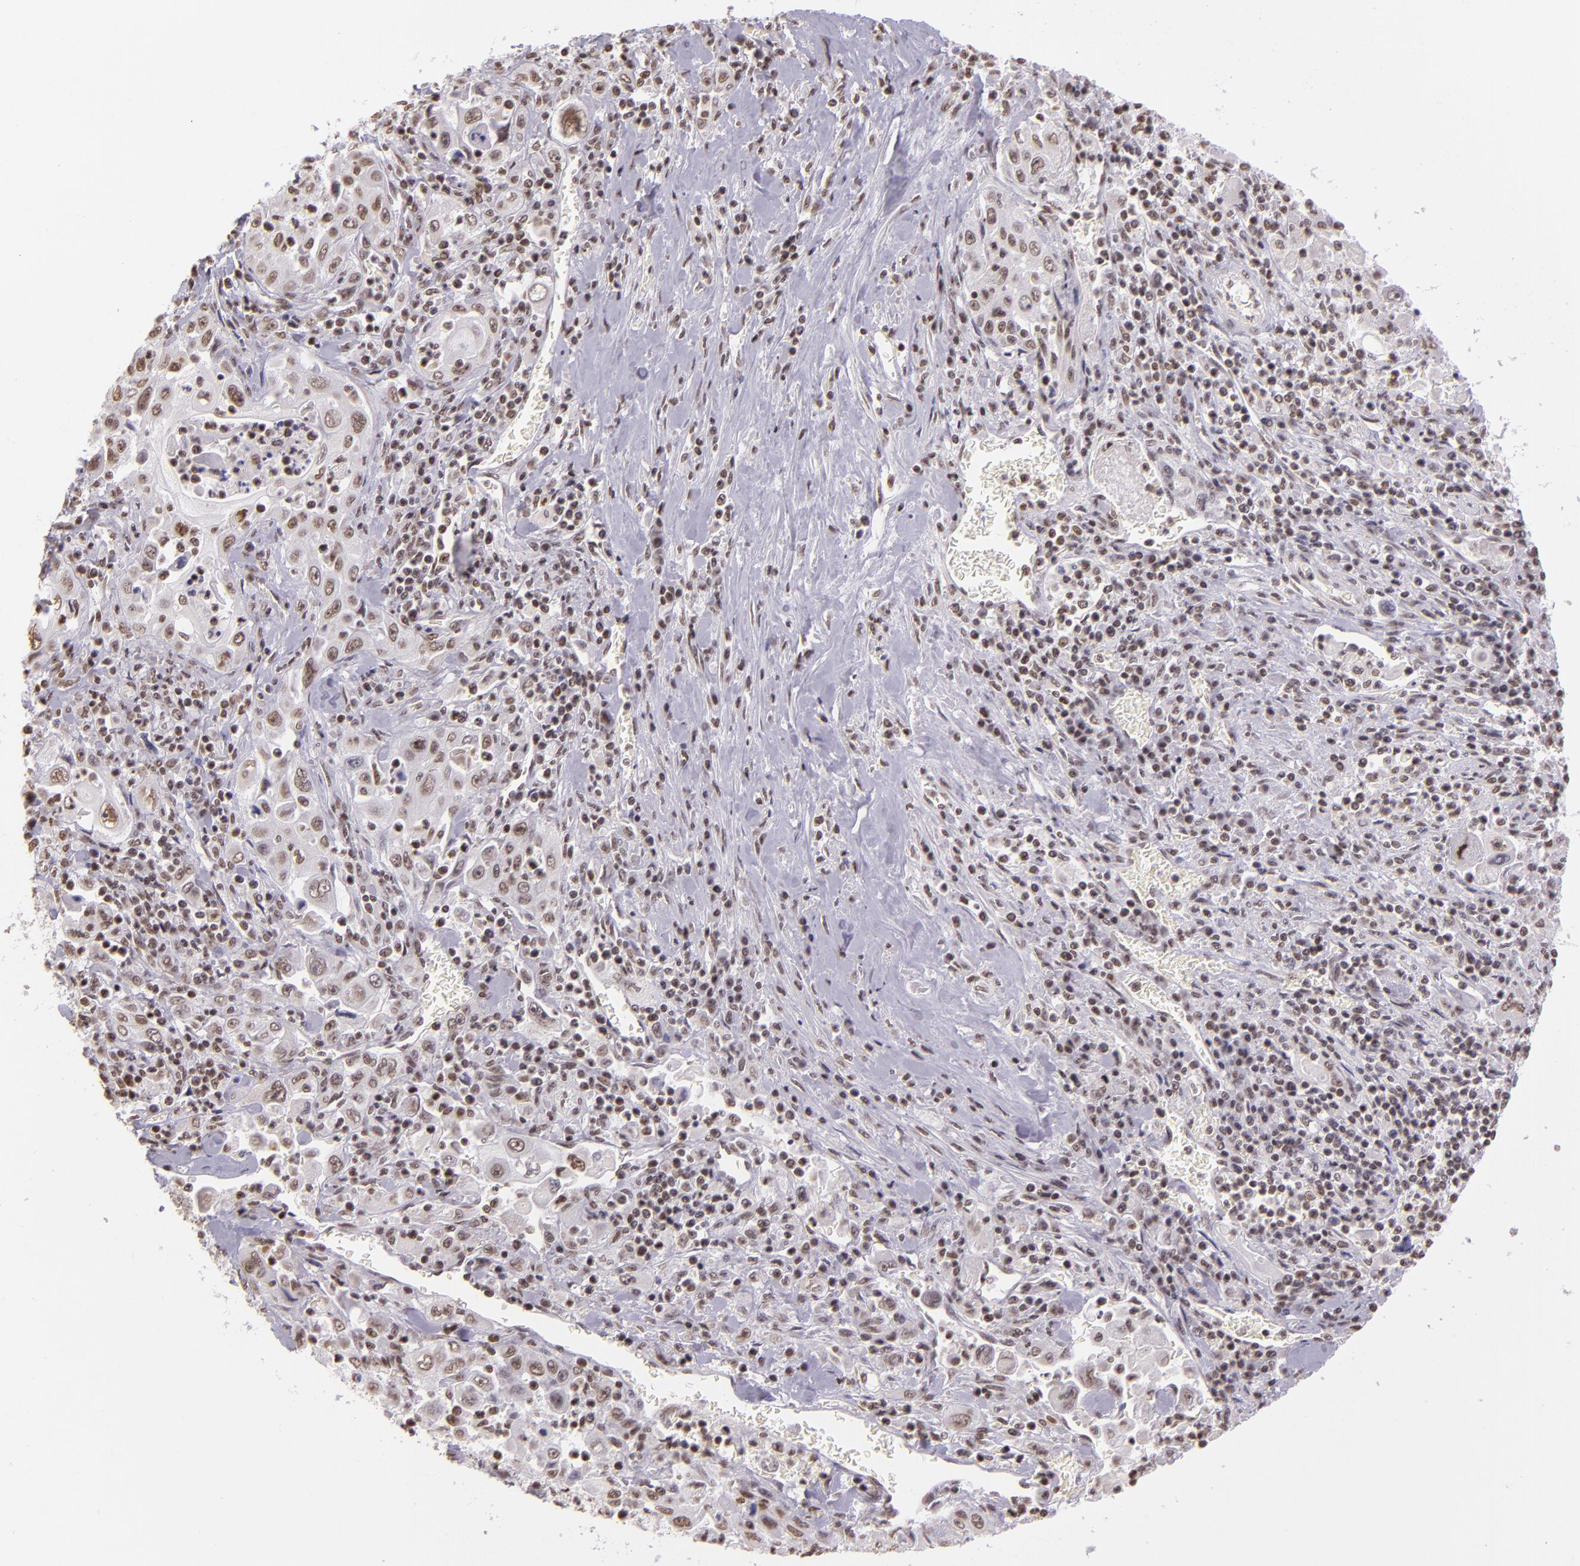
{"staining": {"intensity": "weak", "quantity": "25%-75%", "location": "nuclear"}, "tissue": "pancreatic cancer", "cell_type": "Tumor cells", "image_type": "cancer", "snomed": [{"axis": "morphology", "description": "Adenocarcinoma, NOS"}, {"axis": "topography", "description": "Pancreas"}], "caption": "An IHC histopathology image of tumor tissue is shown. Protein staining in brown shows weak nuclear positivity in pancreatic cancer (adenocarcinoma) within tumor cells.", "gene": "USF1", "patient": {"sex": "male", "age": 70}}